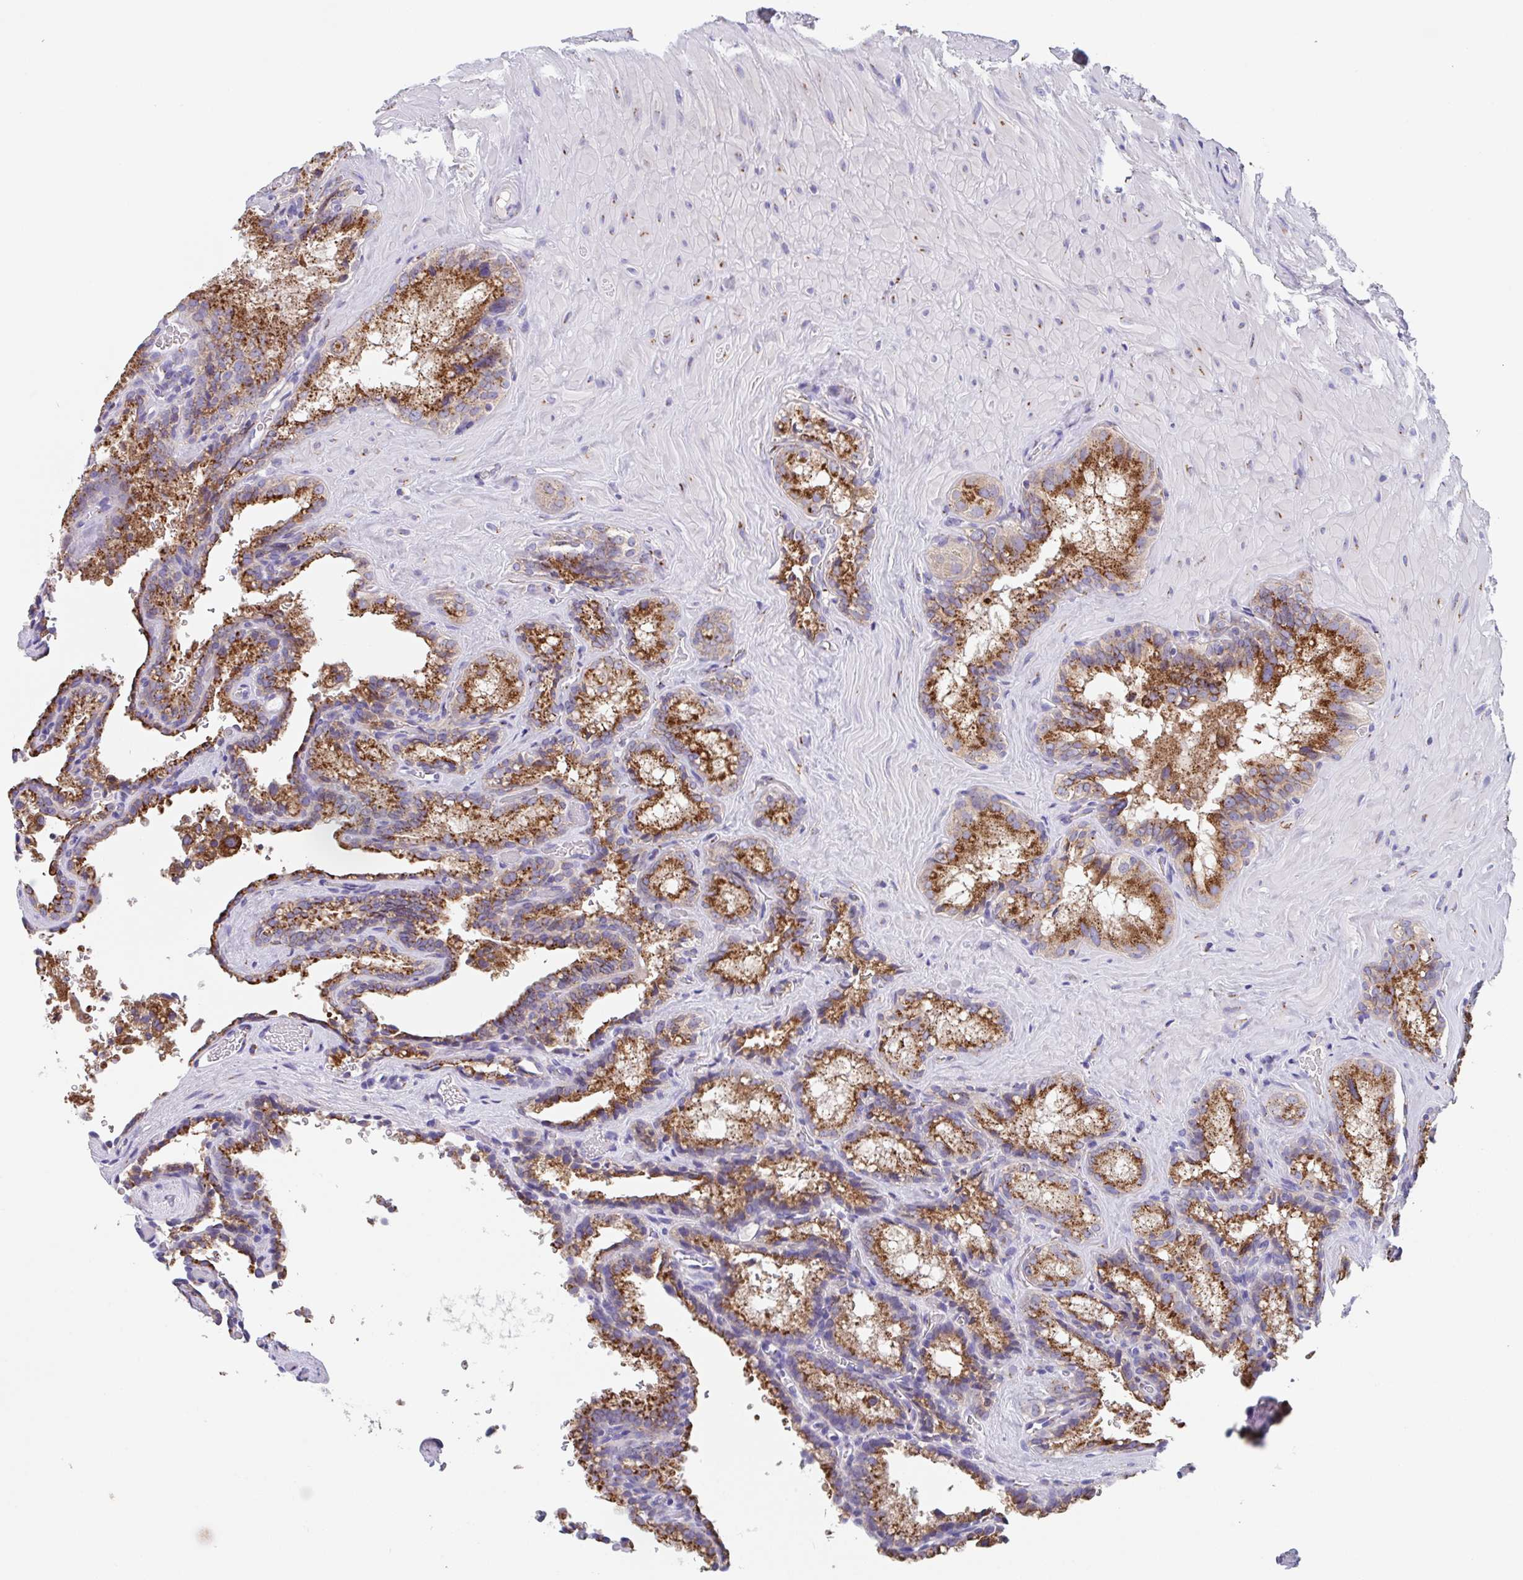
{"staining": {"intensity": "strong", "quantity": ">75%", "location": "cytoplasmic/membranous"}, "tissue": "seminal vesicle", "cell_type": "Glandular cells", "image_type": "normal", "snomed": [{"axis": "morphology", "description": "Normal tissue, NOS"}, {"axis": "topography", "description": "Seminal veicle"}], "caption": "Glandular cells display strong cytoplasmic/membranous staining in approximately >75% of cells in unremarkable seminal vesicle. Using DAB (3,3'-diaminobenzidine) (brown) and hematoxylin (blue) stains, captured at high magnification using brightfield microscopy.", "gene": "PROSER3", "patient": {"sex": "male", "age": 47}}